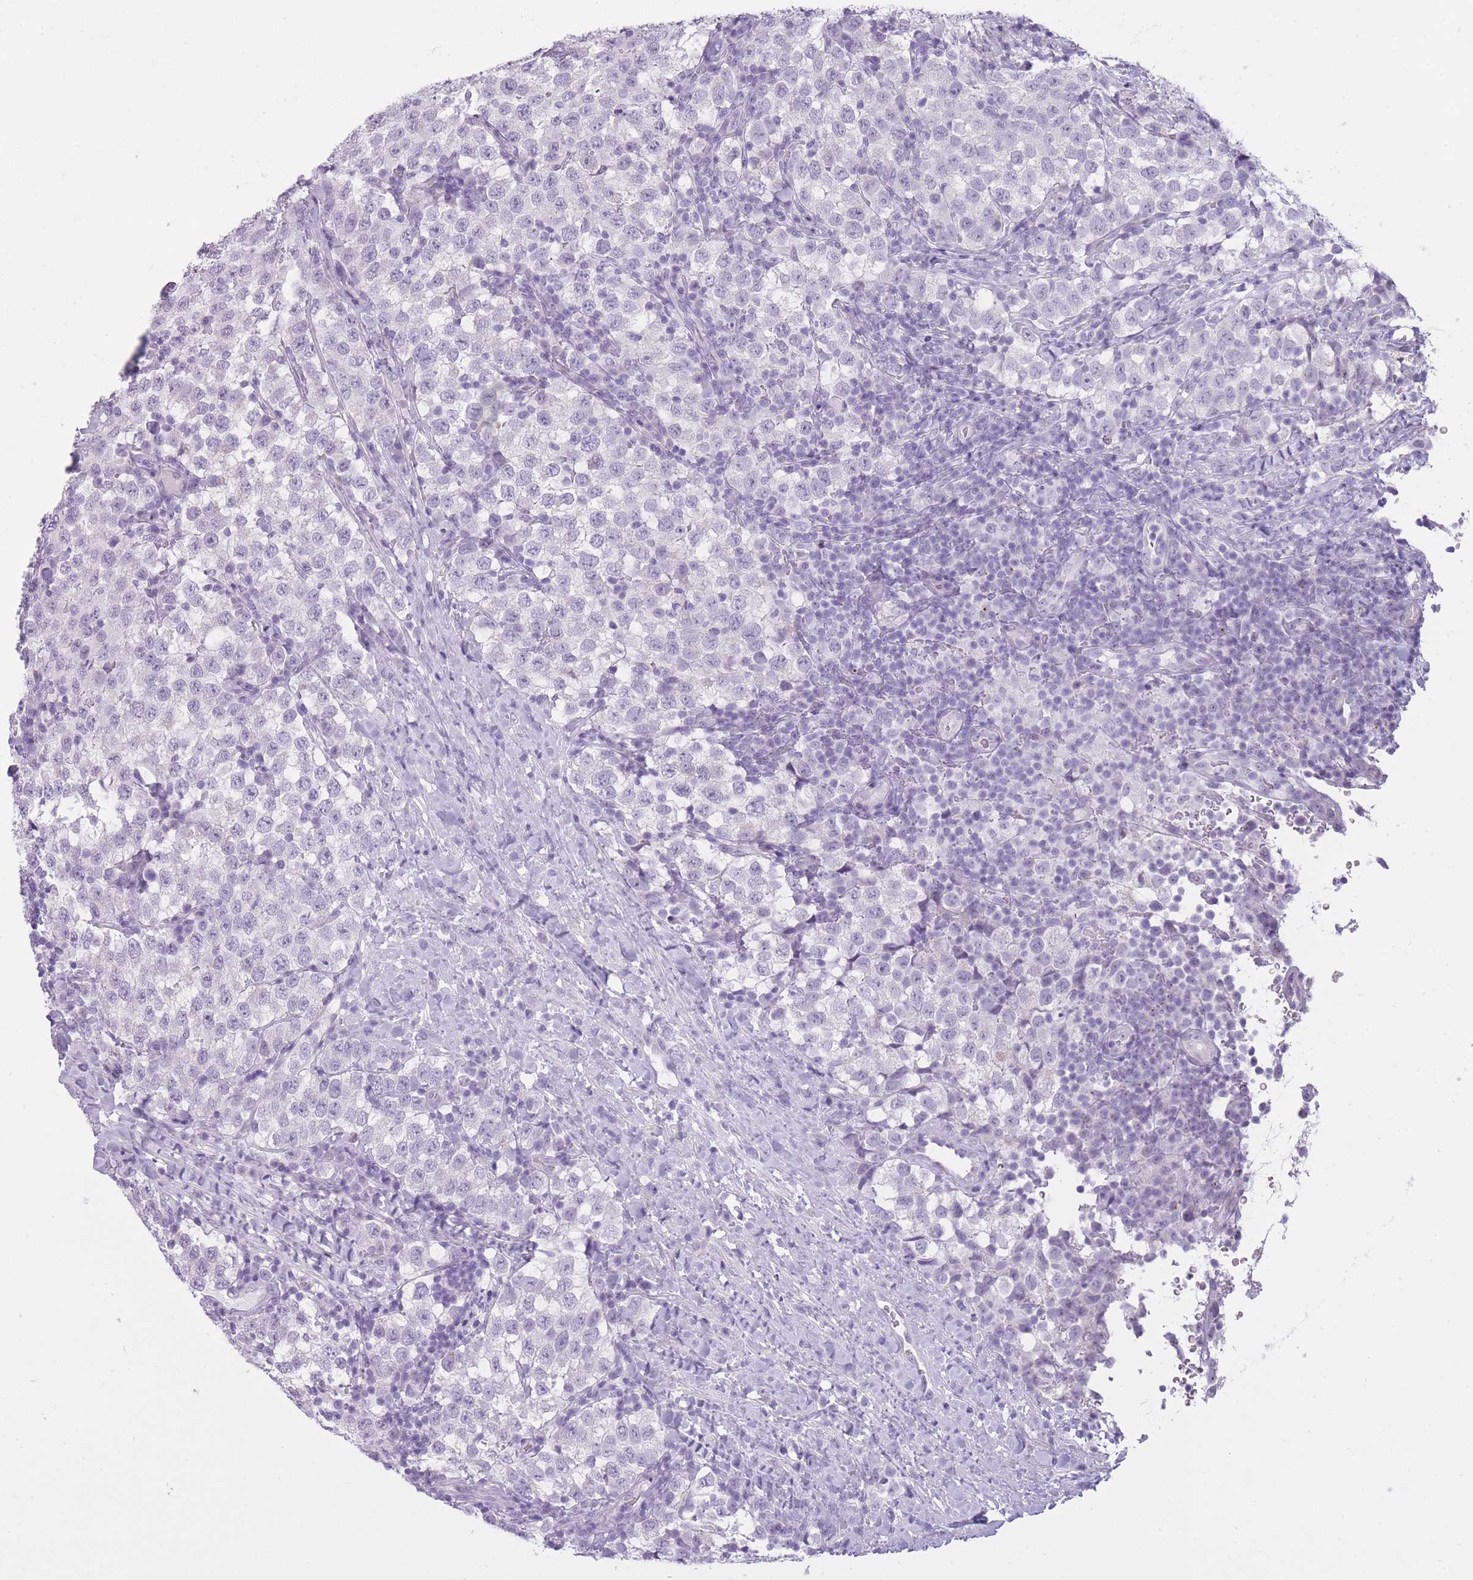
{"staining": {"intensity": "negative", "quantity": "none", "location": "none"}, "tissue": "testis cancer", "cell_type": "Tumor cells", "image_type": "cancer", "snomed": [{"axis": "morphology", "description": "Seminoma, NOS"}, {"axis": "topography", "description": "Testis"}], "caption": "Tumor cells are negative for brown protein staining in seminoma (testis).", "gene": "GOLGA6D", "patient": {"sex": "male", "age": 34}}